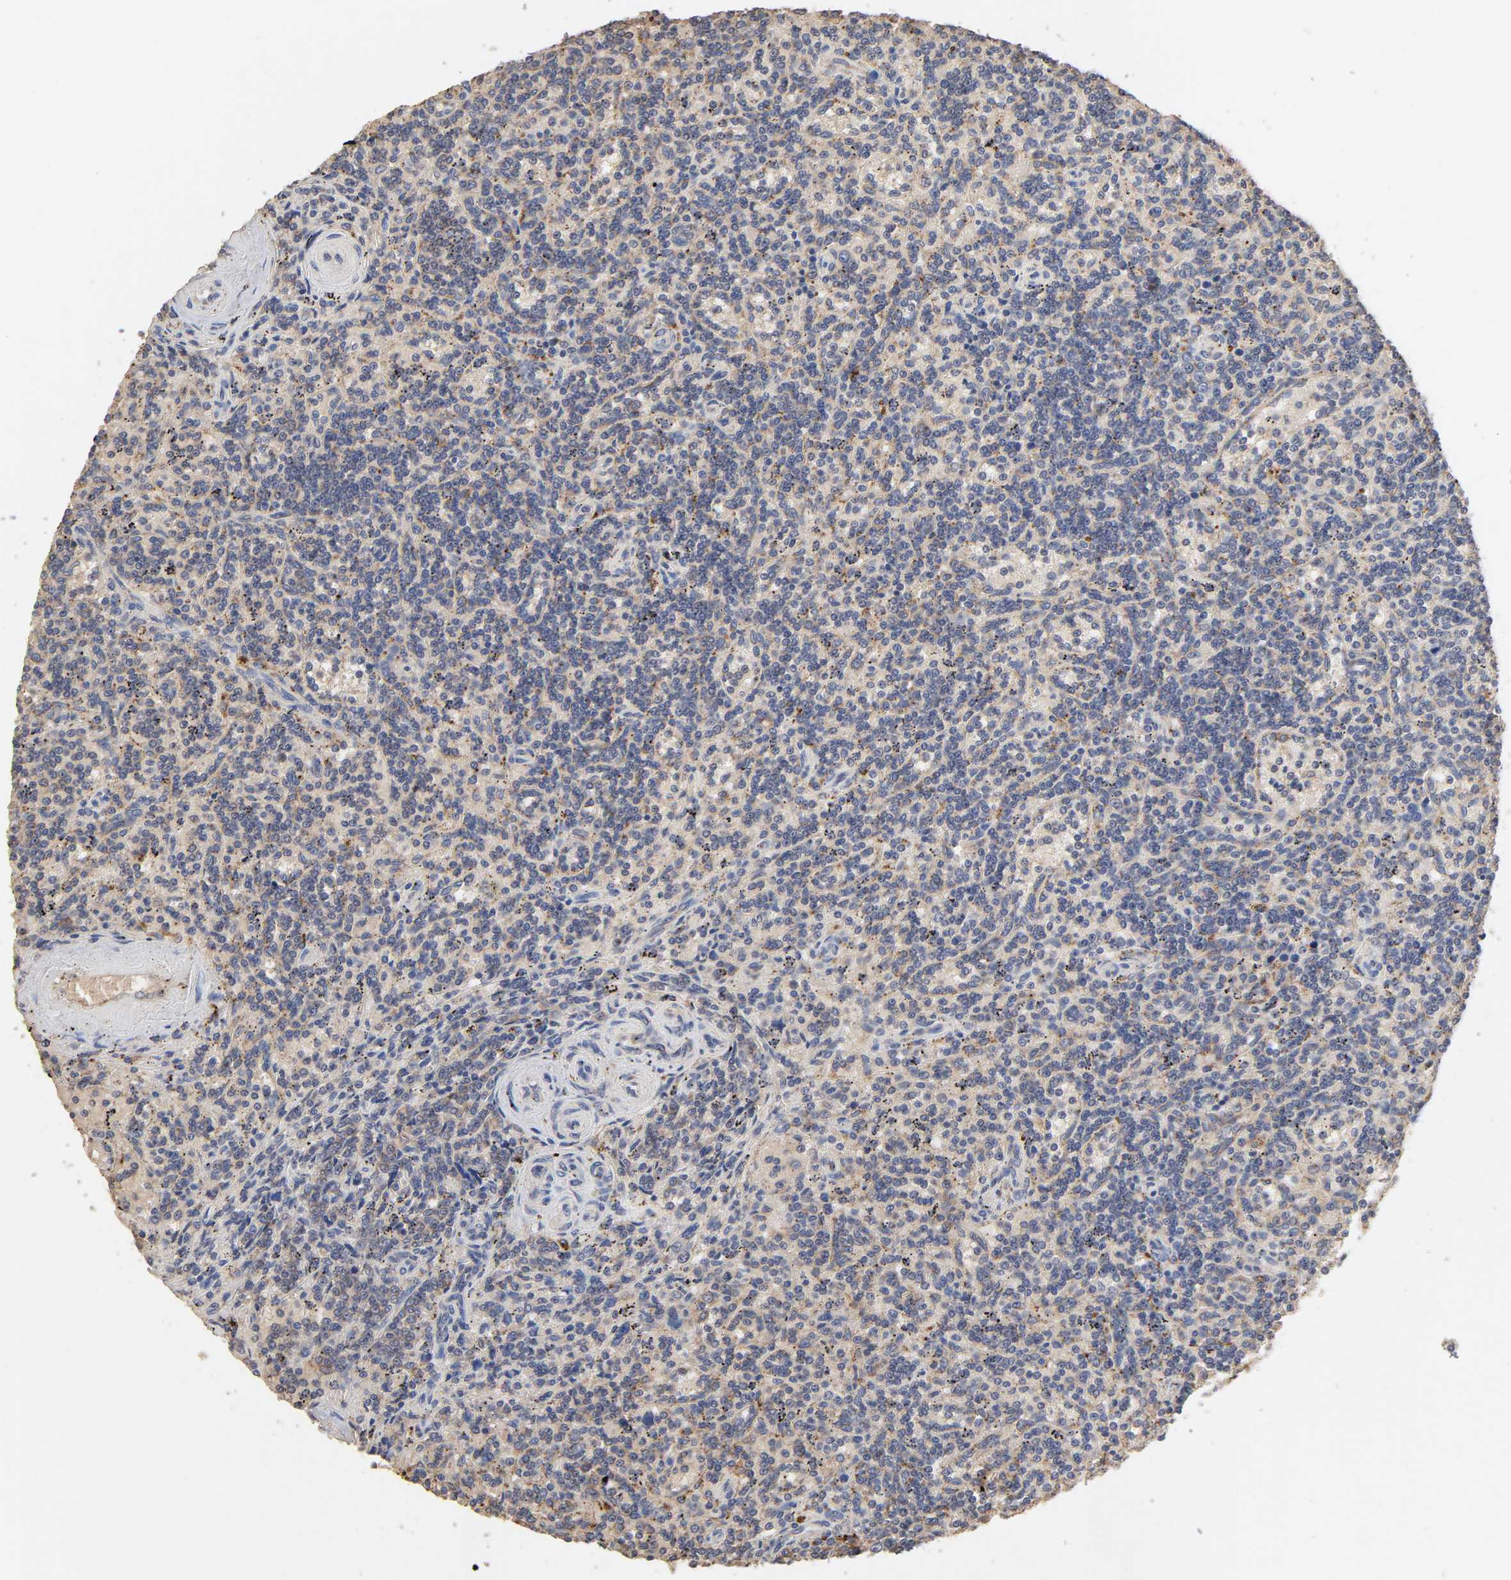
{"staining": {"intensity": "weak", "quantity": ">75%", "location": "cytoplasmic/membranous"}, "tissue": "lymphoma", "cell_type": "Tumor cells", "image_type": "cancer", "snomed": [{"axis": "morphology", "description": "Malignant lymphoma, non-Hodgkin's type, Low grade"}, {"axis": "topography", "description": "Spleen"}], "caption": "Human lymphoma stained with a protein marker displays weak staining in tumor cells.", "gene": "EIF4G2", "patient": {"sex": "male", "age": 73}}